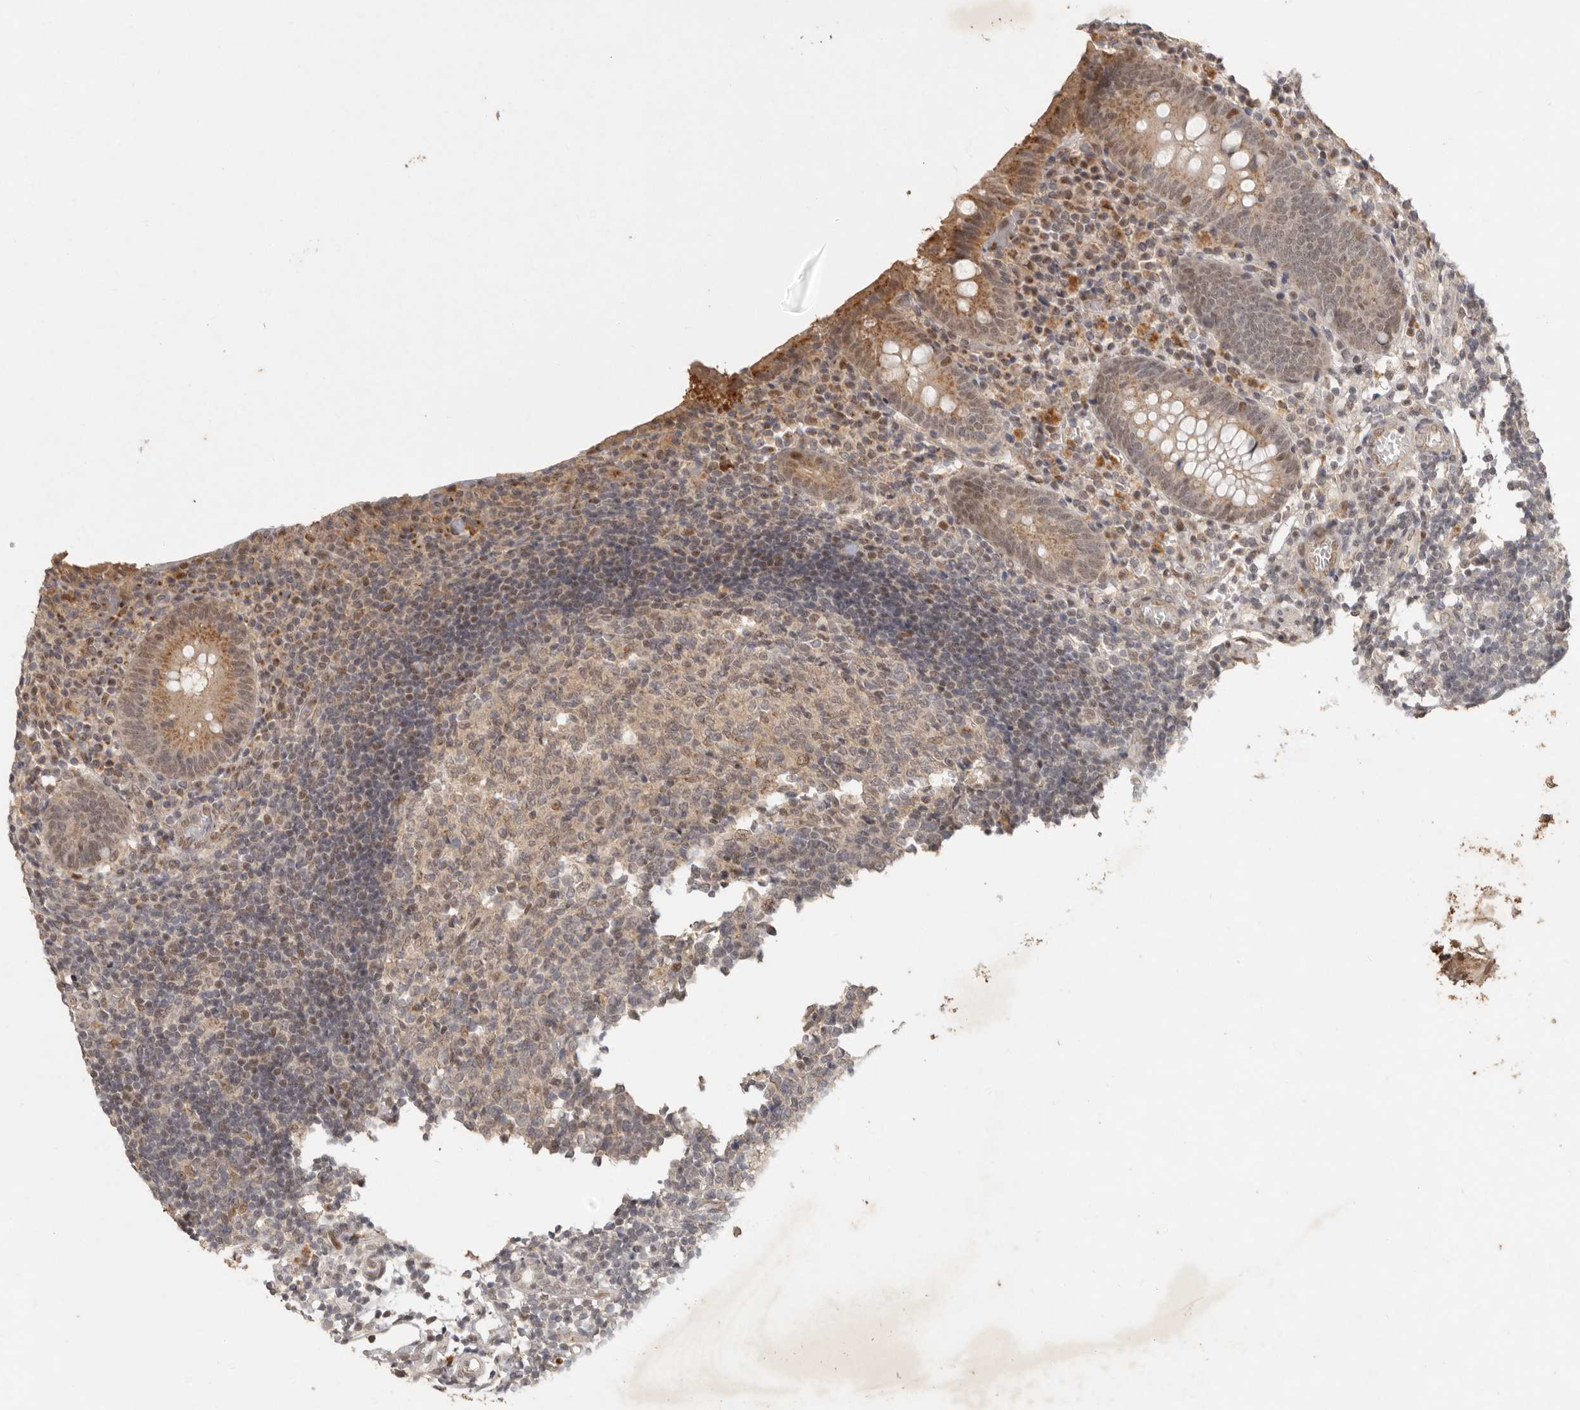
{"staining": {"intensity": "moderate", "quantity": ">75%", "location": "cytoplasmic/membranous,nuclear"}, "tissue": "appendix", "cell_type": "Glandular cells", "image_type": "normal", "snomed": [{"axis": "morphology", "description": "Normal tissue, NOS"}, {"axis": "topography", "description": "Appendix"}], "caption": "The histopathology image demonstrates a brown stain indicating the presence of a protein in the cytoplasmic/membranous,nuclear of glandular cells in appendix.", "gene": "LRRC75A", "patient": {"sex": "female", "age": 17}}